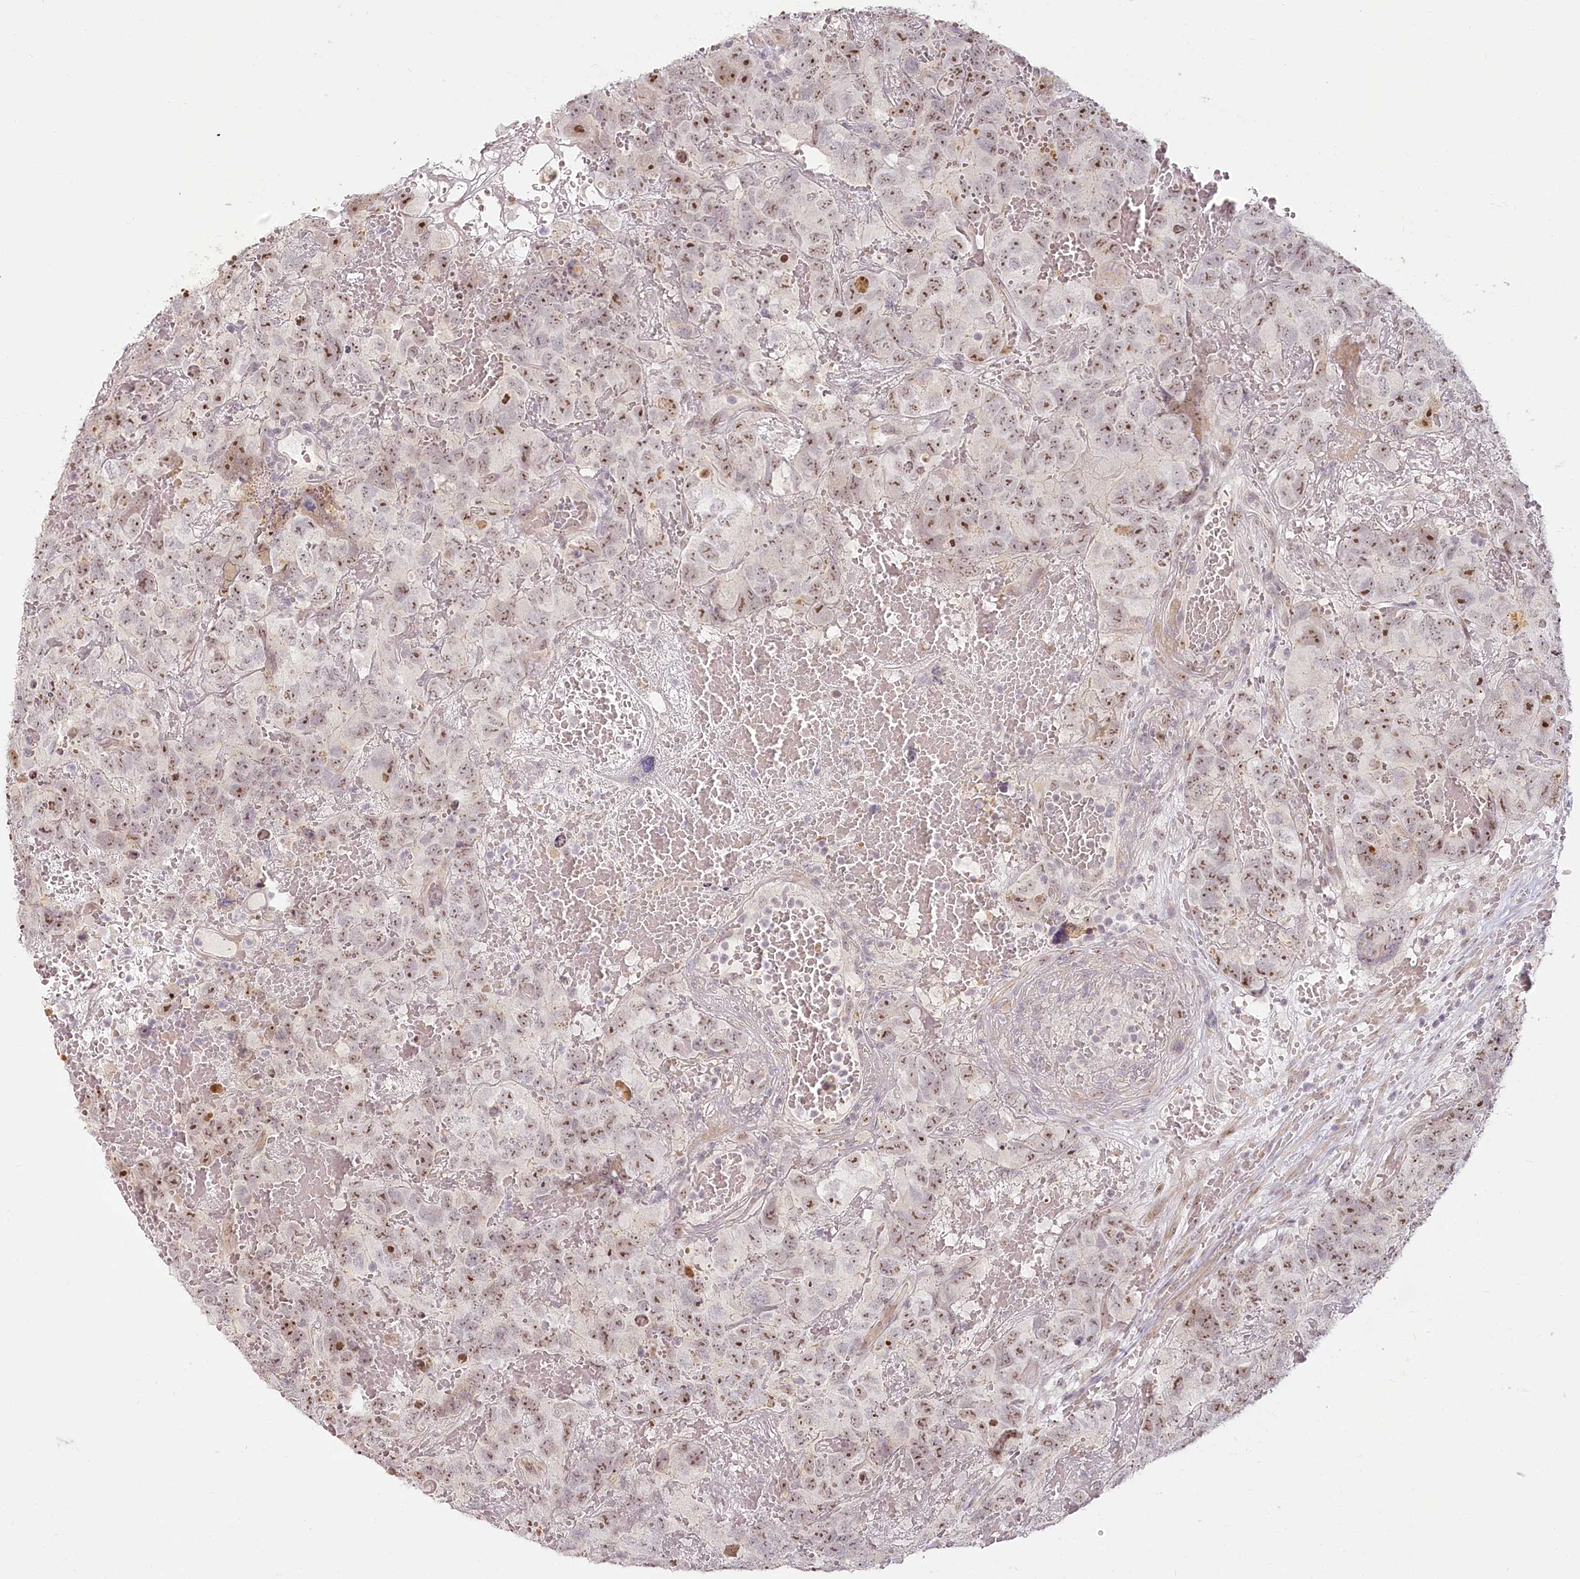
{"staining": {"intensity": "moderate", "quantity": ">75%", "location": "nuclear"}, "tissue": "testis cancer", "cell_type": "Tumor cells", "image_type": "cancer", "snomed": [{"axis": "morphology", "description": "Carcinoma, Embryonal, NOS"}, {"axis": "topography", "description": "Testis"}], "caption": "Human testis cancer (embryonal carcinoma) stained with a protein marker displays moderate staining in tumor cells.", "gene": "EXOSC7", "patient": {"sex": "male", "age": 45}}